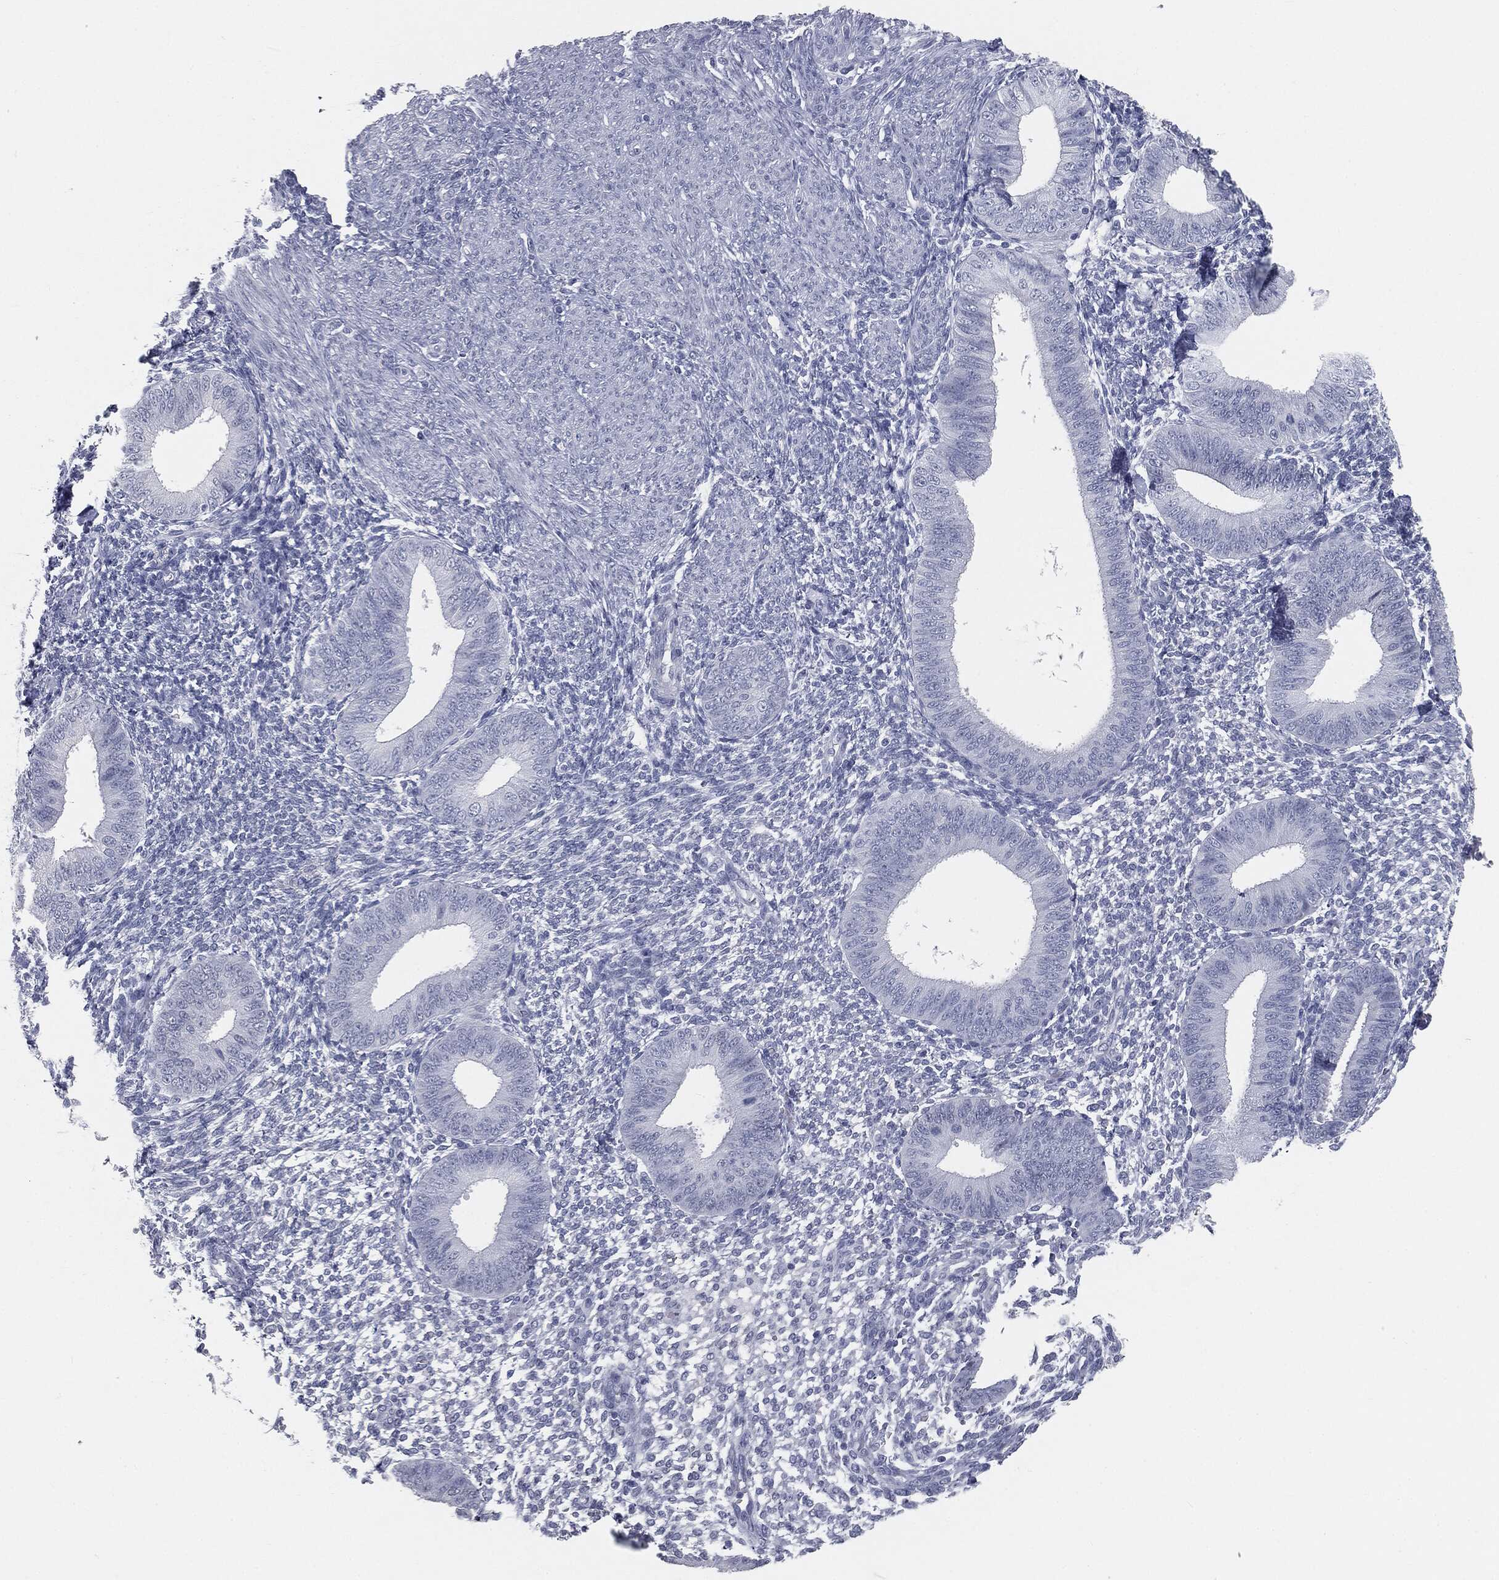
{"staining": {"intensity": "negative", "quantity": "none", "location": "none"}, "tissue": "endometrium", "cell_type": "Cells in endometrial stroma", "image_type": "normal", "snomed": [{"axis": "morphology", "description": "Normal tissue, NOS"}, {"axis": "topography", "description": "Endometrium"}], "caption": "Immunohistochemistry micrograph of unremarkable human endometrium stained for a protein (brown), which displays no staining in cells in endometrial stroma.", "gene": "PRAME", "patient": {"sex": "female", "age": 39}}